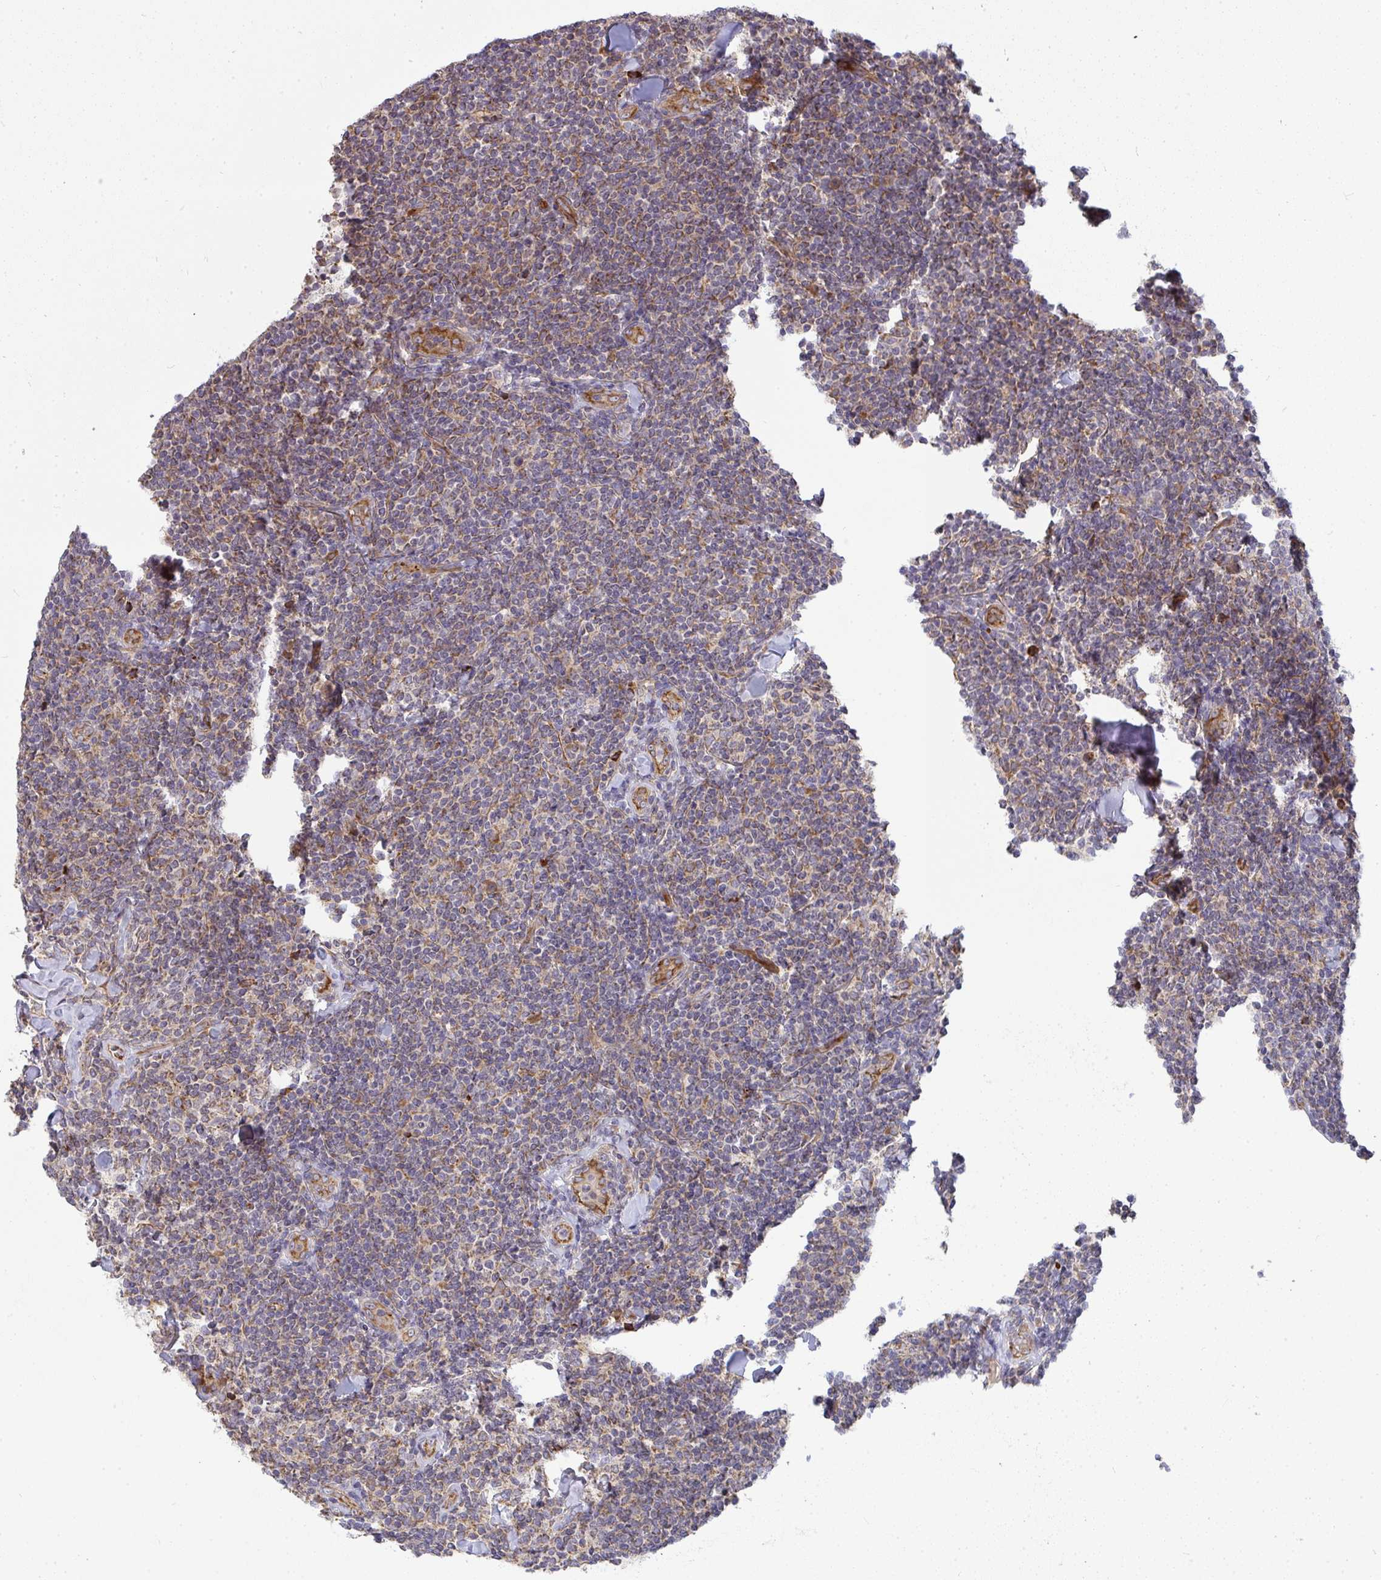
{"staining": {"intensity": "moderate", "quantity": ">75%", "location": "cytoplasmic/membranous"}, "tissue": "lymphoma", "cell_type": "Tumor cells", "image_type": "cancer", "snomed": [{"axis": "morphology", "description": "Malignant lymphoma, non-Hodgkin's type, Low grade"}, {"axis": "topography", "description": "Lymph node"}], "caption": "This is an image of immunohistochemistry (IHC) staining of lymphoma, which shows moderate expression in the cytoplasmic/membranous of tumor cells.", "gene": "B4GALT6", "patient": {"sex": "female", "age": 56}}